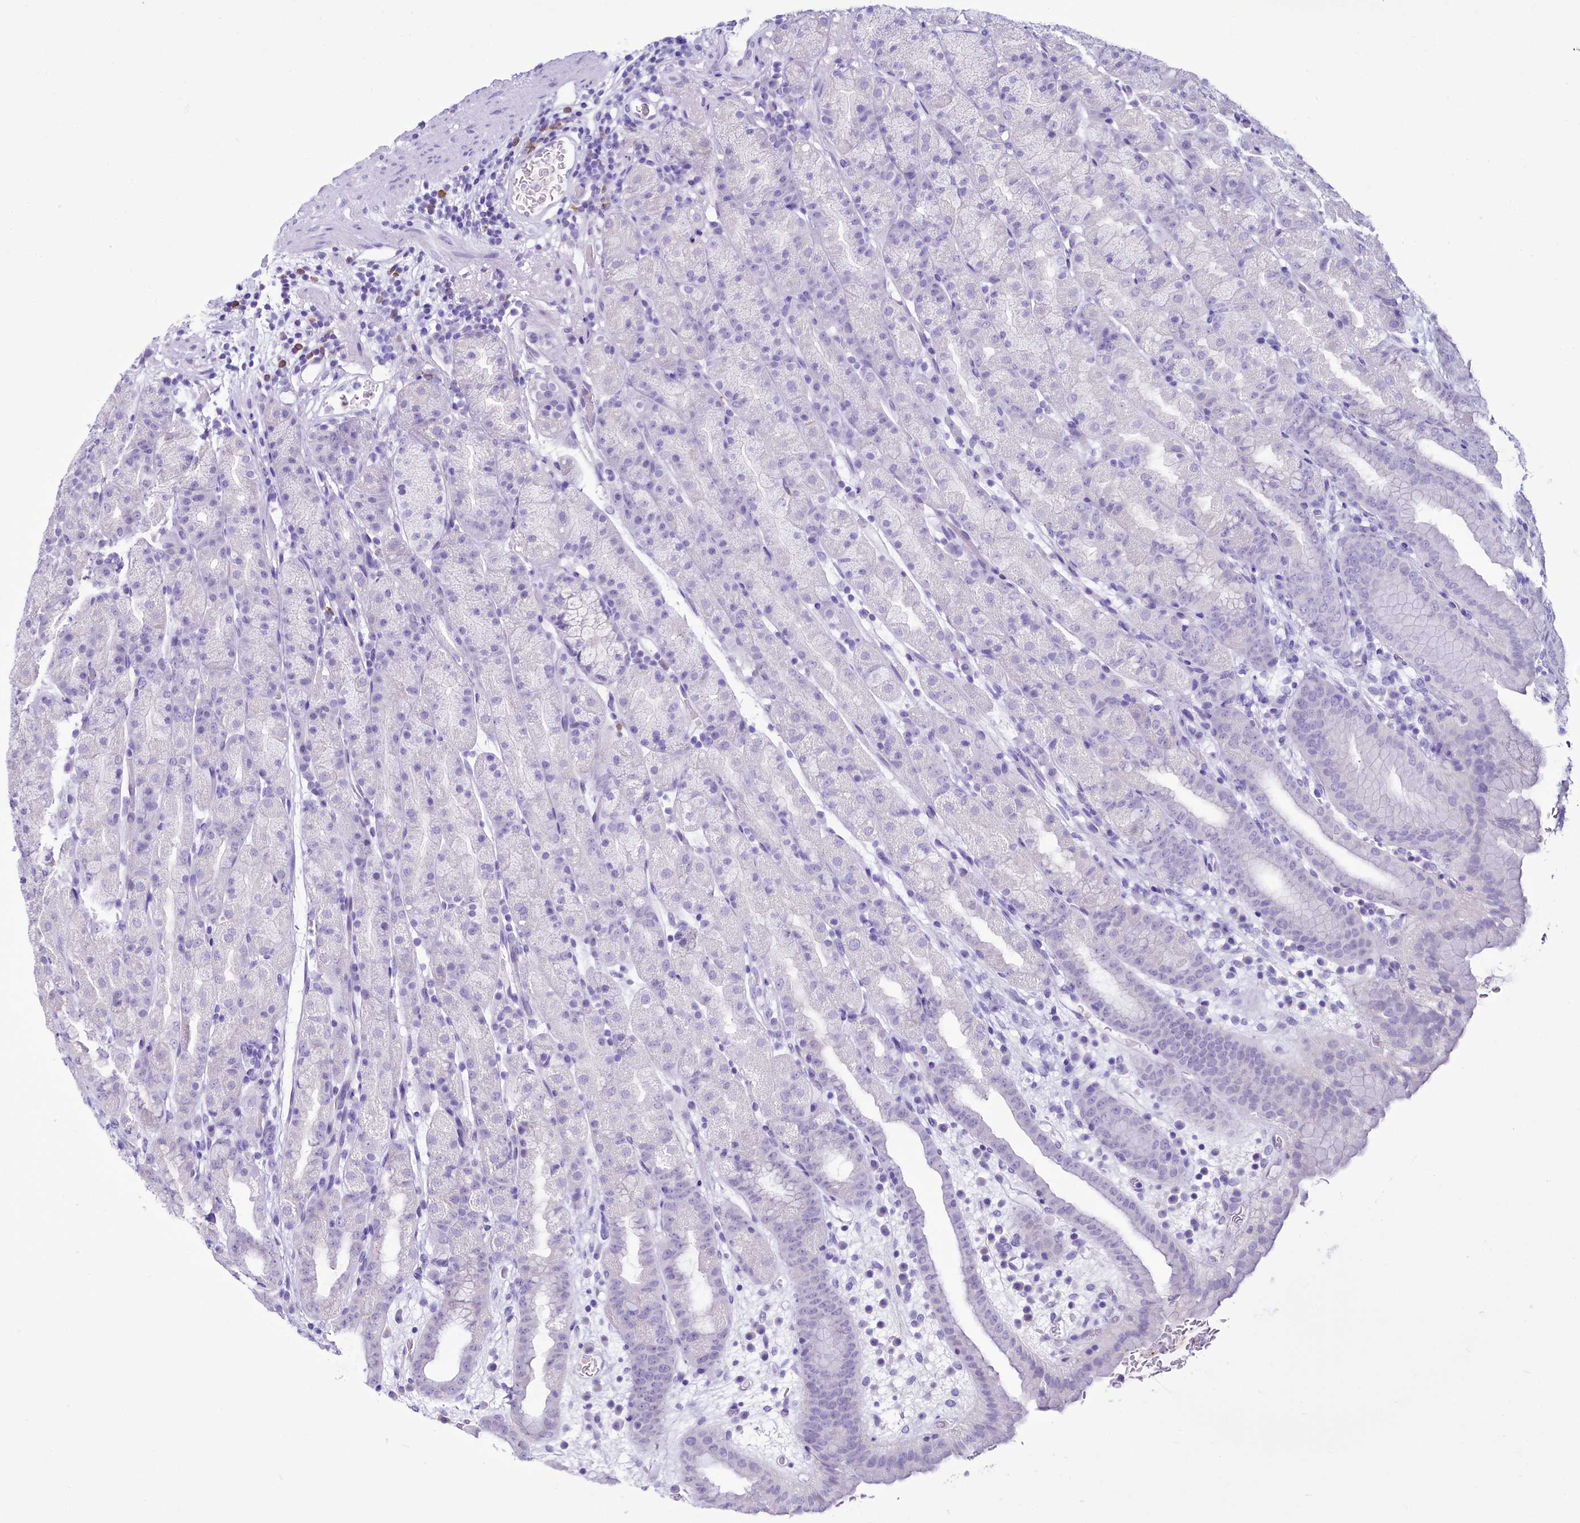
{"staining": {"intensity": "negative", "quantity": "none", "location": "none"}, "tissue": "stomach", "cell_type": "Glandular cells", "image_type": "normal", "snomed": [{"axis": "morphology", "description": "Normal tissue, NOS"}, {"axis": "topography", "description": "Stomach, upper"}], "caption": "This is an immunohistochemistry histopathology image of normal stomach. There is no expression in glandular cells.", "gene": "BANK1", "patient": {"sex": "male", "age": 68}}